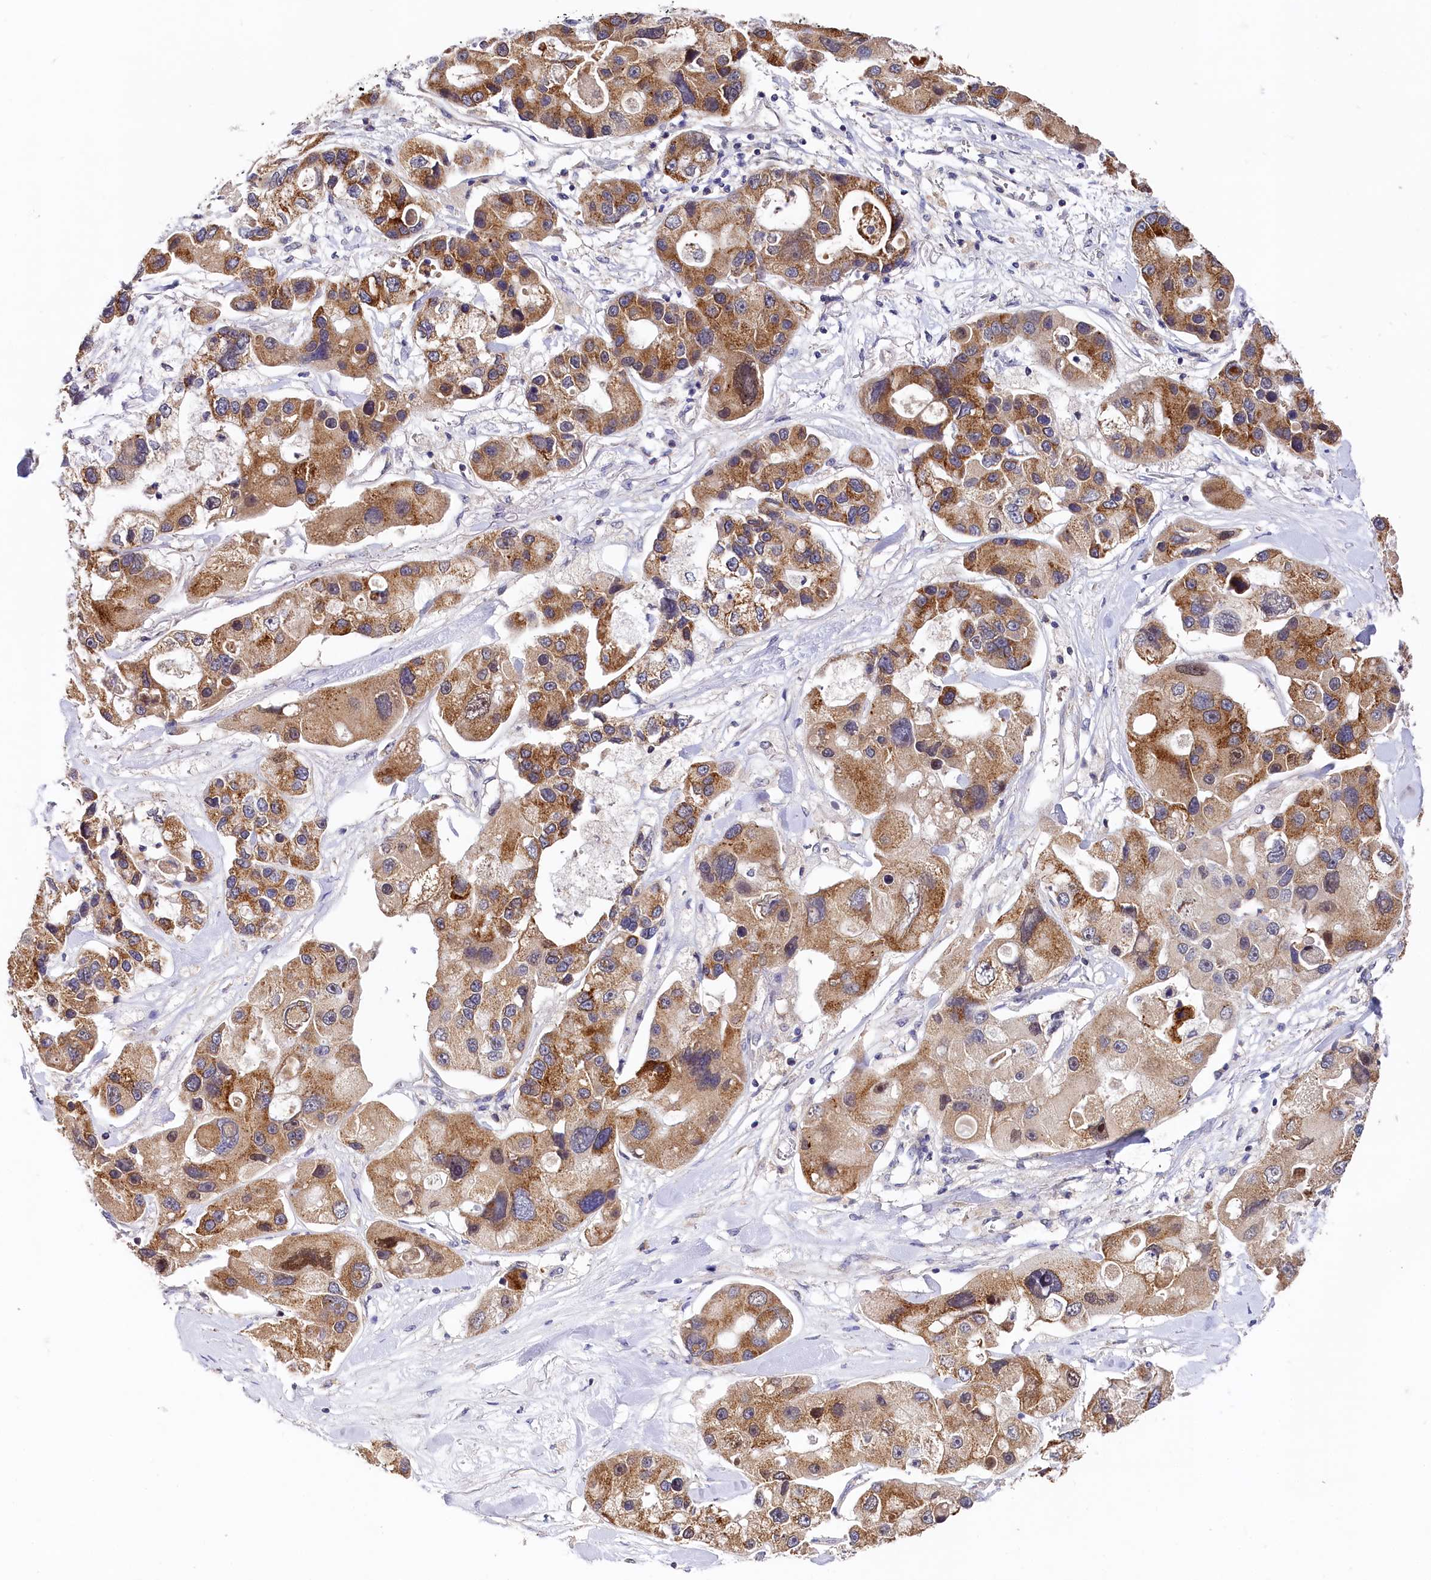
{"staining": {"intensity": "moderate", "quantity": ">75%", "location": "cytoplasmic/membranous"}, "tissue": "lung cancer", "cell_type": "Tumor cells", "image_type": "cancer", "snomed": [{"axis": "morphology", "description": "Adenocarcinoma, NOS"}, {"axis": "topography", "description": "Lung"}], "caption": "High-magnification brightfield microscopy of lung cancer (adenocarcinoma) stained with DAB (3,3'-diaminobenzidine) (brown) and counterstained with hematoxylin (blue). tumor cells exhibit moderate cytoplasmic/membranous expression is present in about>75% of cells.", "gene": "SPINK9", "patient": {"sex": "female", "age": 54}}